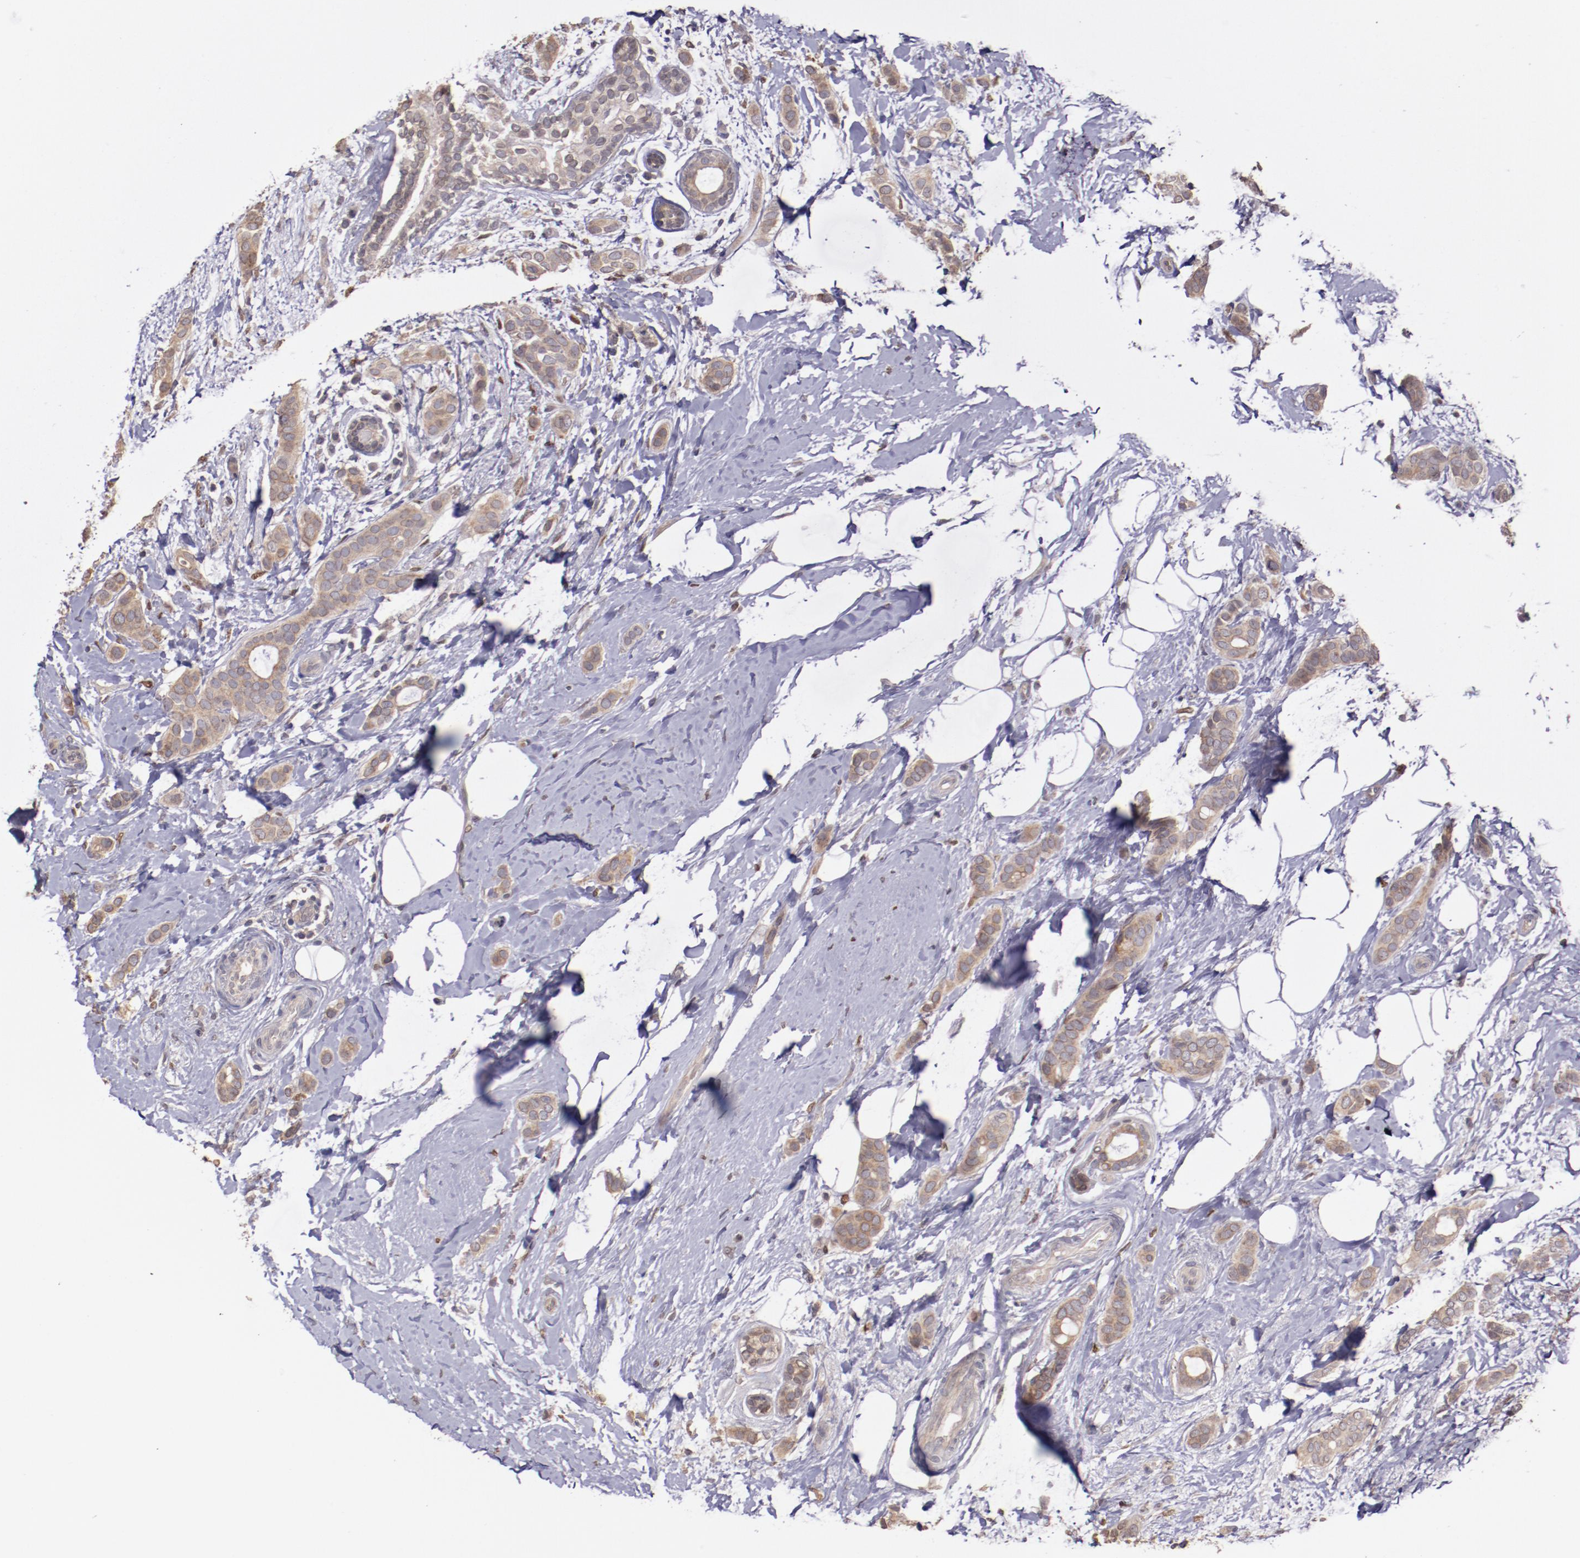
{"staining": {"intensity": "weak", "quantity": ">75%", "location": "cytoplasmic/membranous"}, "tissue": "breast cancer", "cell_type": "Tumor cells", "image_type": "cancer", "snomed": [{"axis": "morphology", "description": "Duct carcinoma"}, {"axis": "topography", "description": "Breast"}], "caption": "Breast cancer was stained to show a protein in brown. There is low levels of weak cytoplasmic/membranous expression in approximately >75% of tumor cells.", "gene": "NUP62CL", "patient": {"sex": "female", "age": 54}}